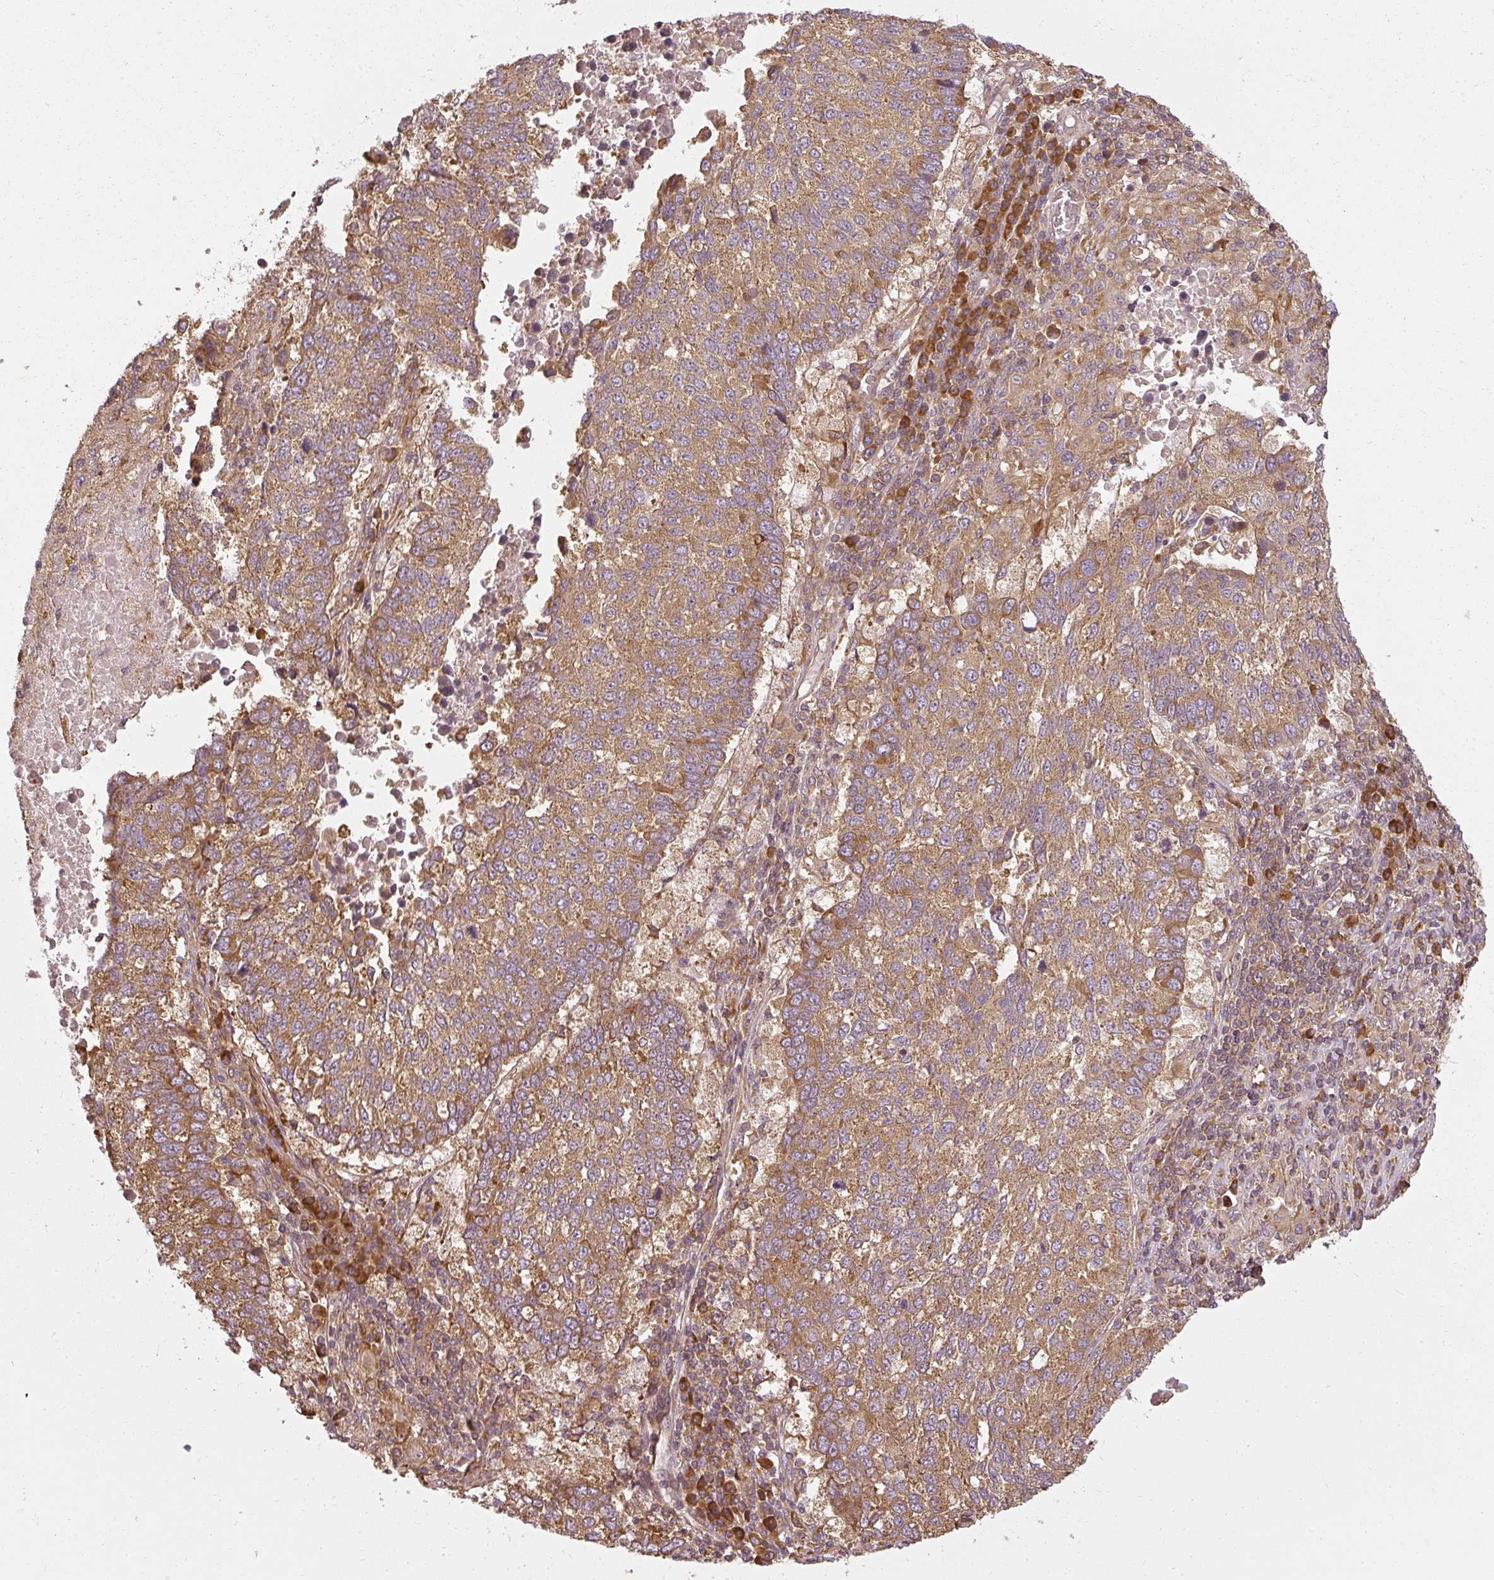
{"staining": {"intensity": "moderate", "quantity": ">75%", "location": "cytoplasmic/membranous"}, "tissue": "lung cancer", "cell_type": "Tumor cells", "image_type": "cancer", "snomed": [{"axis": "morphology", "description": "Squamous cell carcinoma, NOS"}, {"axis": "topography", "description": "Lung"}], "caption": "DAB immunohistochemical staining of human lung squamous cell carcinoma shows moderate cytoplasmic/membranous protein expression in approximately >75% of tumor cells.", "gene": "RPL24", "patient": {"sex": "male", "age": 73}}